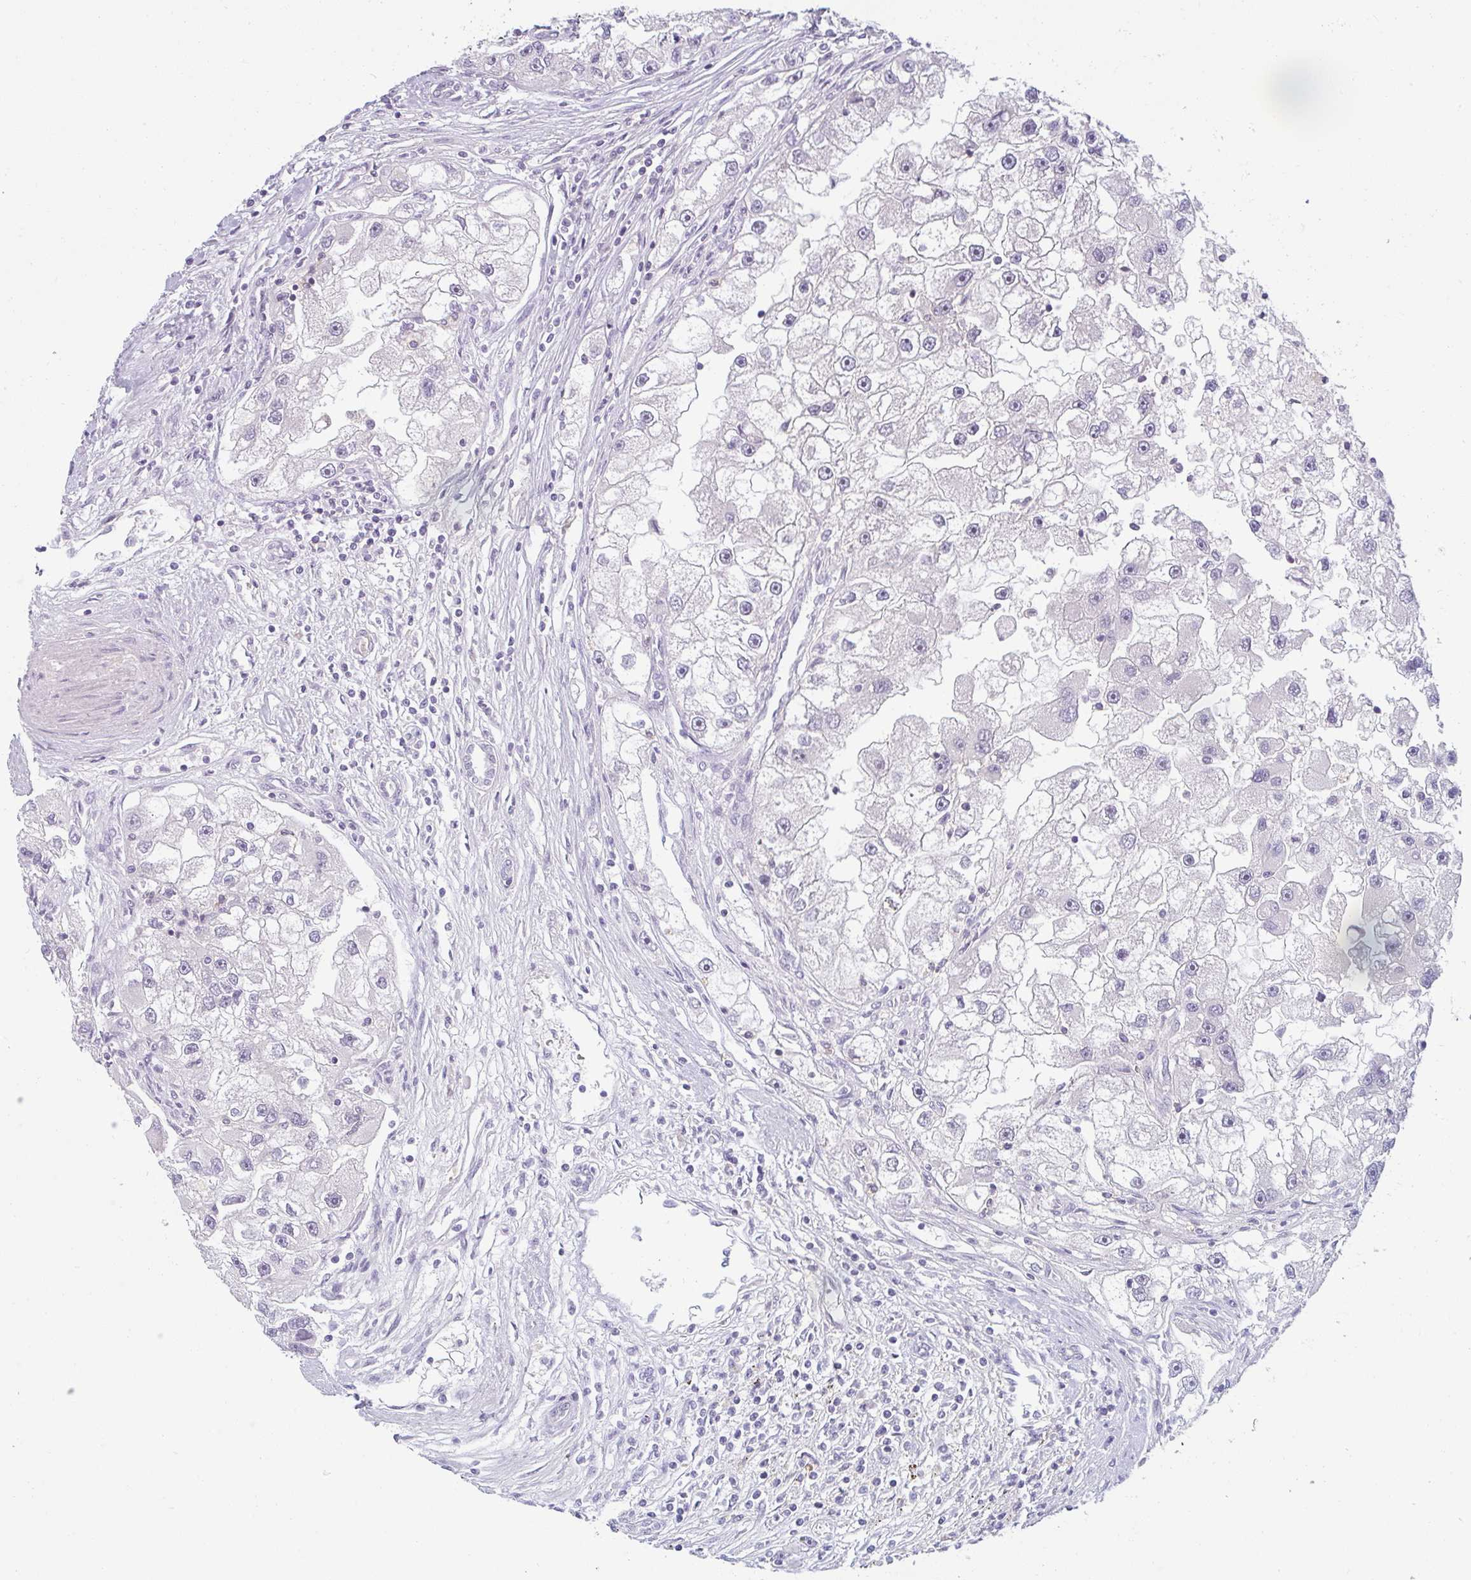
{"staining": {"intensity": "negative", "quantity": "none", "location": "none"}, "tissue": "renal cancer", "cell_type": "Tumor cells", "image_type": "cancer", "snomed": [{"axis": "morphology", "description": "Adenocarcinoma, NOS"}, {"axis": "topography", "description": "Kidney"}], "caption": "The photomicrograph demonstrates no significant positivity in tumor cells of renal cancer (adenocarcinoma).", "gene": "PPFIA4", "patient": {"sex": "male", "age": 63}}